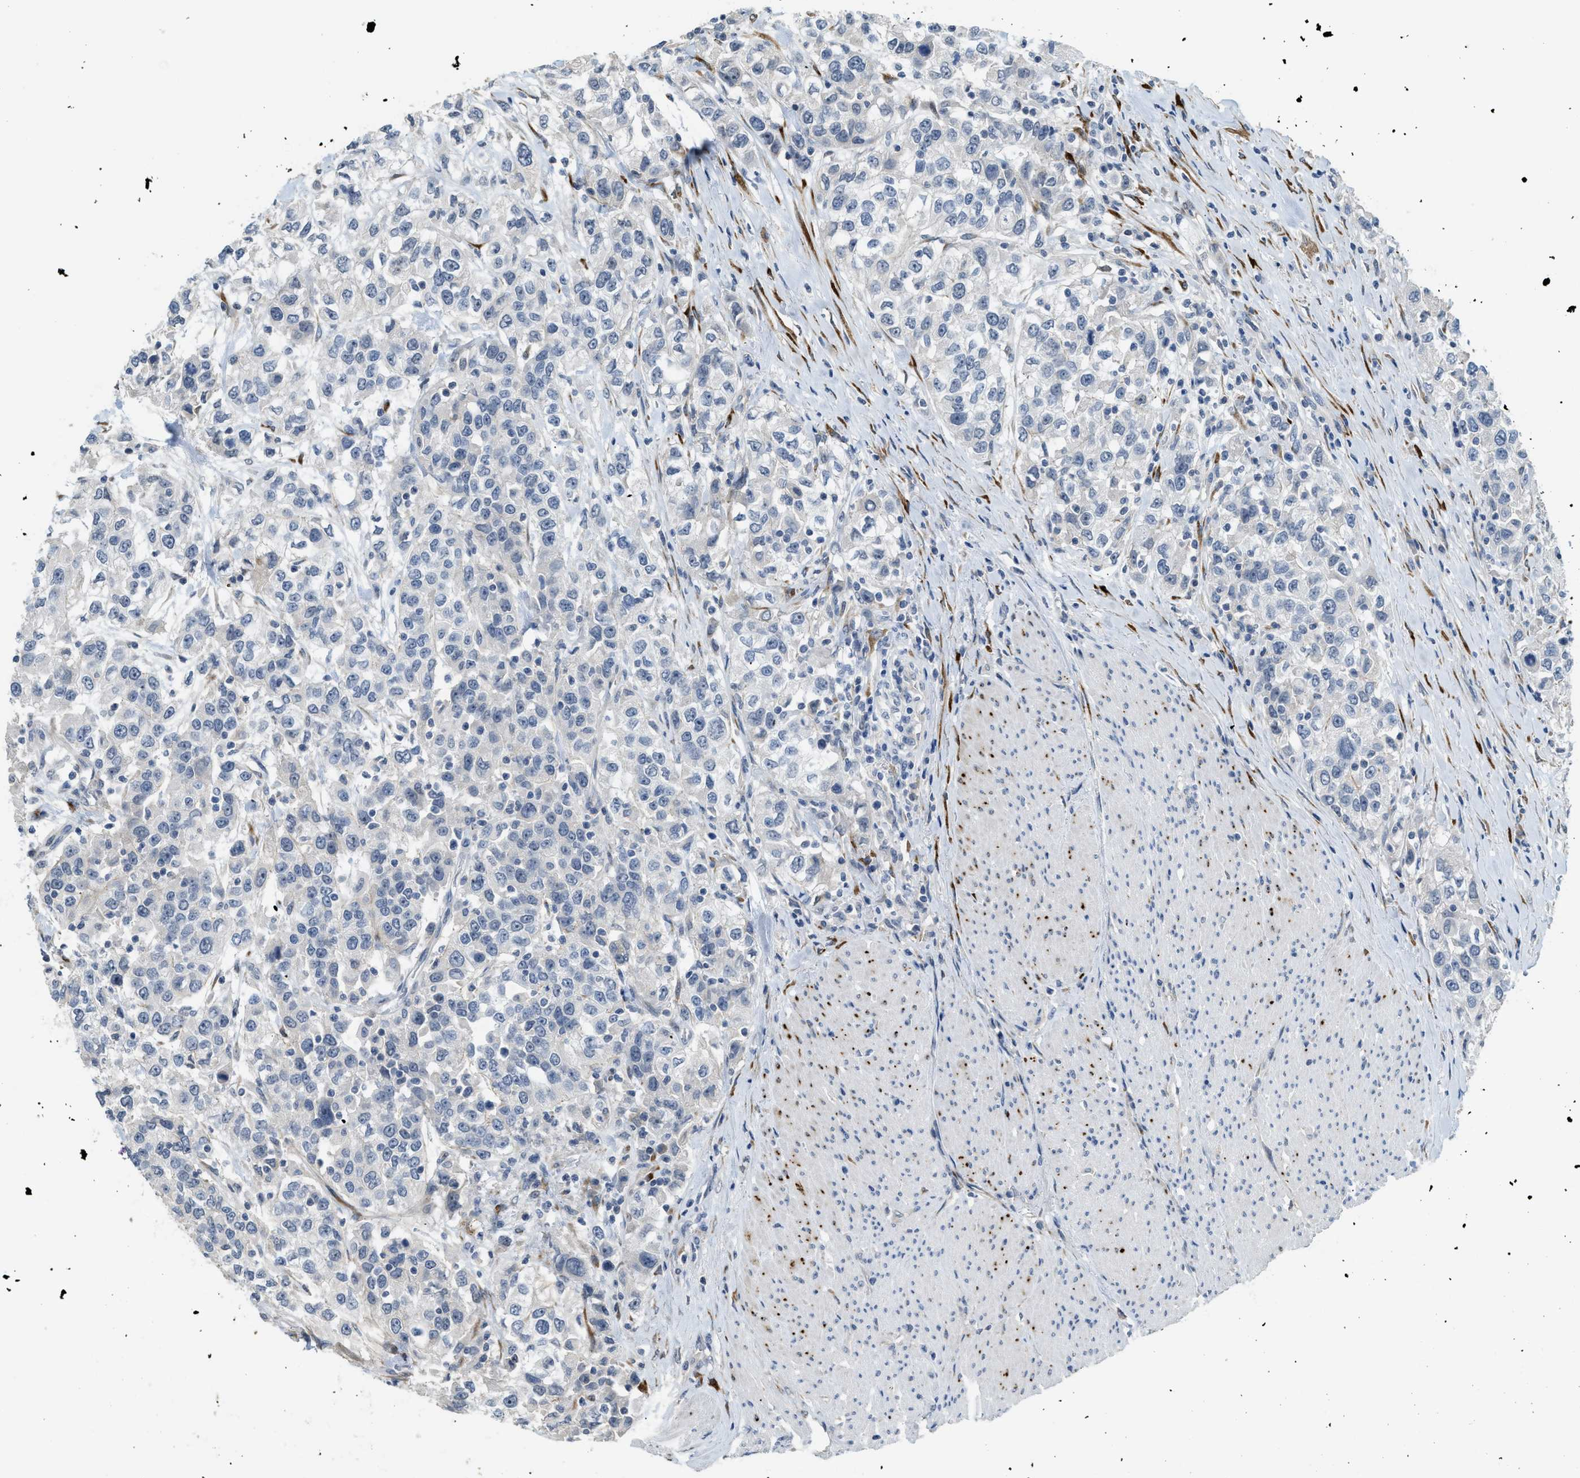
{"staining": {"intensity": "negative", "quantity": "none", "location": "none"}, "tissue": "urothelial cancer", "cell_type": "Tumor cells", "image_type": "cancer", "snomed": [{"axis": "morphology", "description": "Urothelial carcinoma, High grade"}, {"axis": "topography", "description": "Urinary bladder"}], "caption": "DAB (3,3'-diaminobenzidine) immunohistochemical staining of high-grade urothelial carcinoma shows no significant positivity in tumor cells.", "gene": "TMEM154", "patient": {"sex": "female", "age": 80}}